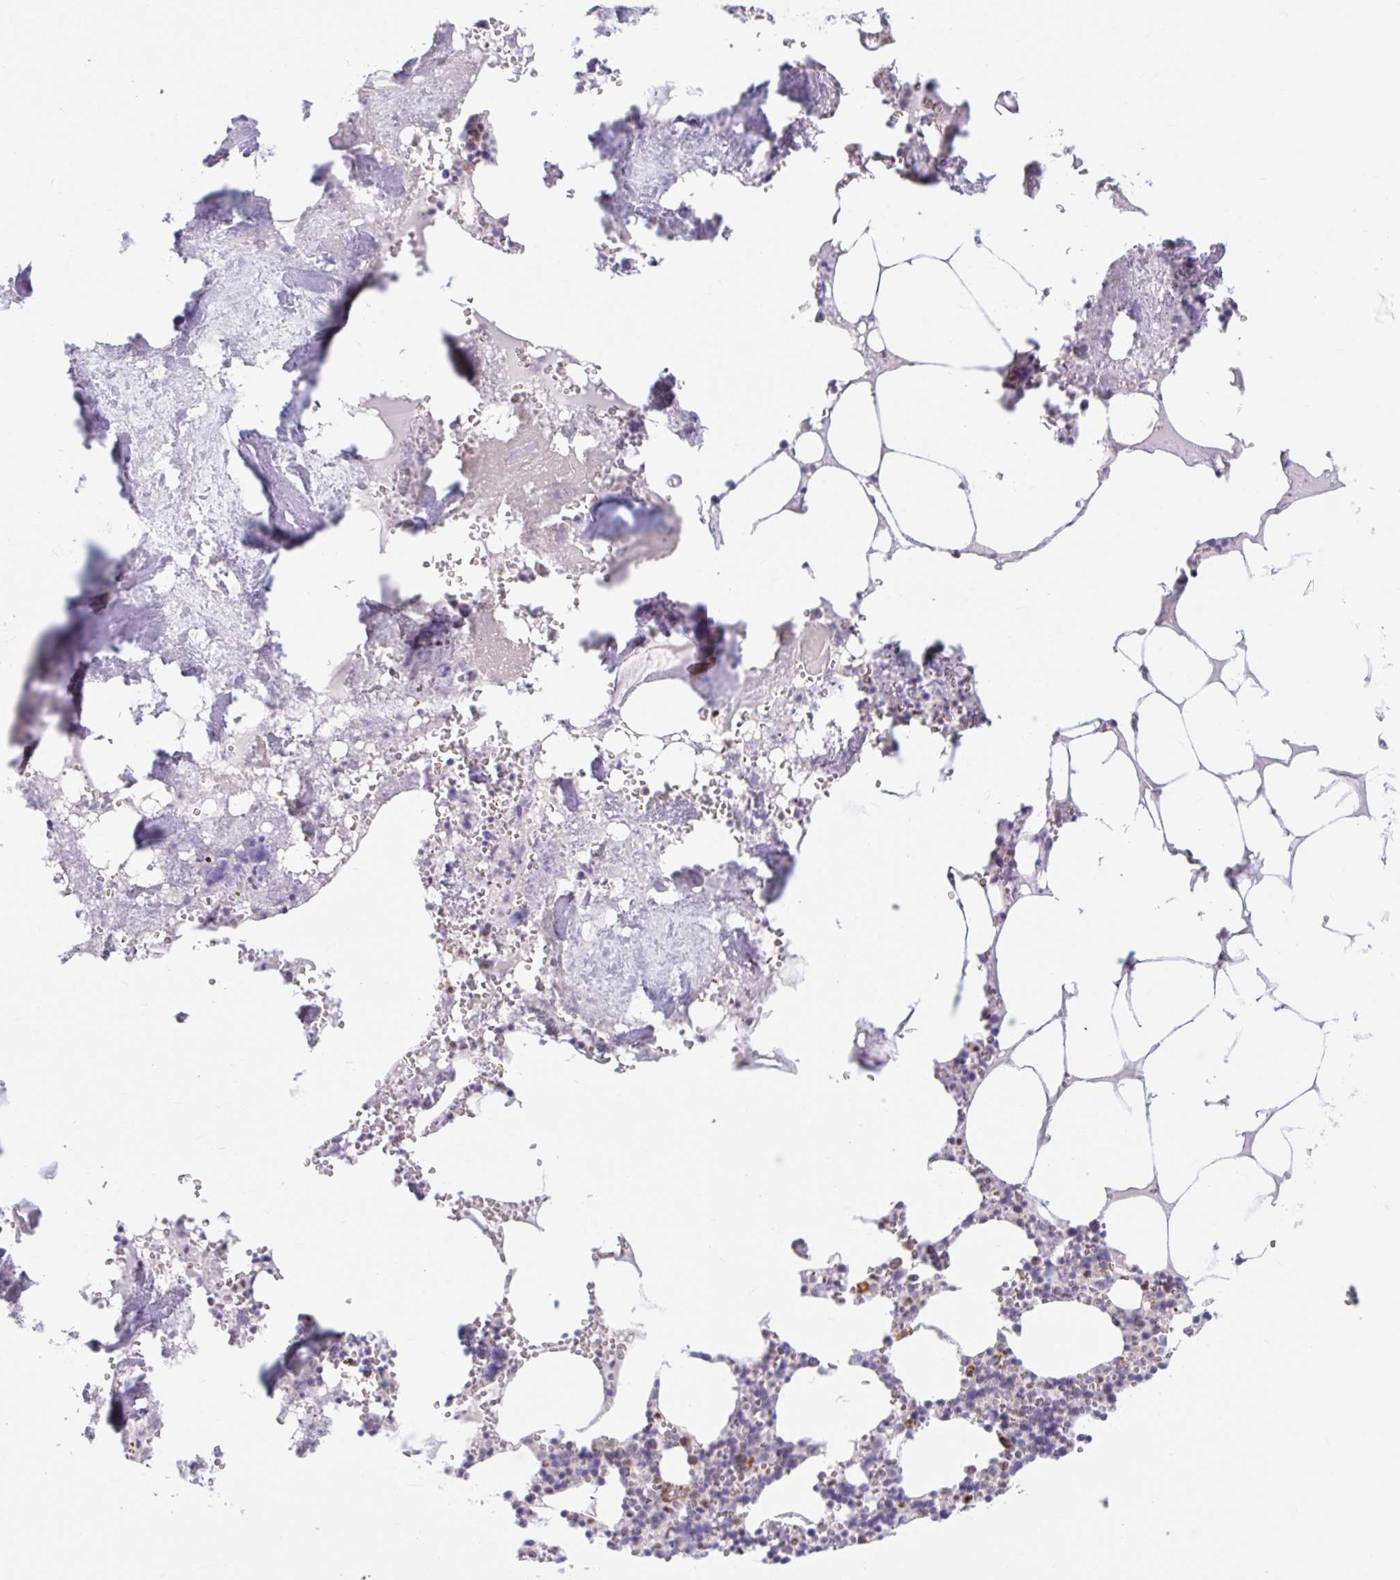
{"staining": {"intensity": "strong", "quantity": "<25%", "location": "cytoplasmic/membranous"}, "tissue": "bone marrow", "cell_type": "Hematopoietic cells", "image_type": "normal", "snomed": [{"axis": "morphology", "description": "Normal tissue, NOS"}, {"axis": "topography", "description": "Bone marrow"}], "caption": "Strong cytoplasmic/membranous expression is identified in approximately <25% of hematopoietic cells in unremarkable bone marrow.", "gene": "SRSF10", "patient": {"sex": "male", "age": 54}}